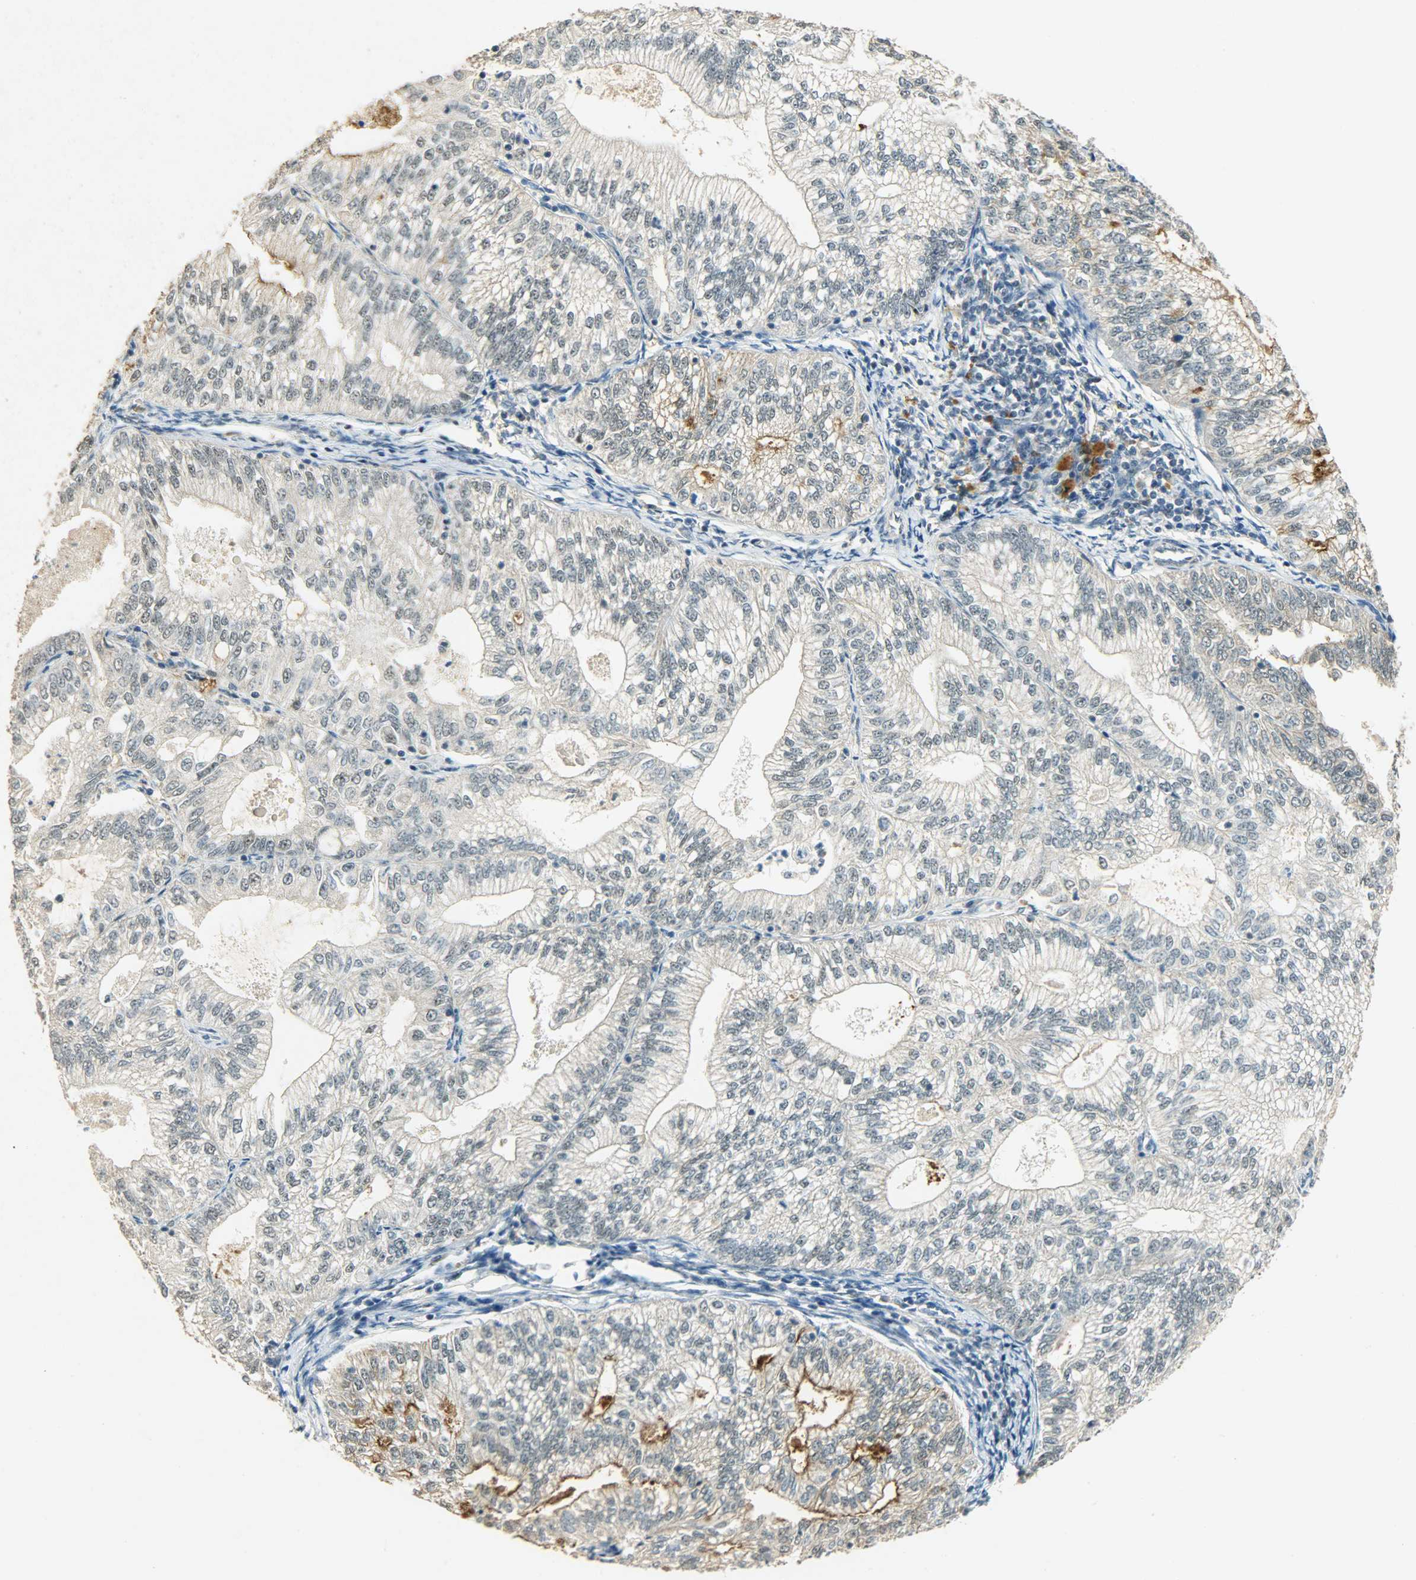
{"staining": {"intensity": "weak", "quantity": ">75%", "location": "cytoplasmic/membranous"}, "tissue": "endometrial cancer", "cell_type": "Tumor cells", "image_type": "cancer", "snomed": [{"axis": "morphology", "description": "Adenocarcinoma, NOS"}, {"axis": "topography", "description": "Endometrium"}], "caption": "Endometrial adenocarcinoma stained with a brown dye demonstrates weak cytoplasmic/membranous positive expression in approximately >75% of tumor cells.", "gene": "HDHD5", "patient": {"sex": "female", "age": 69}}